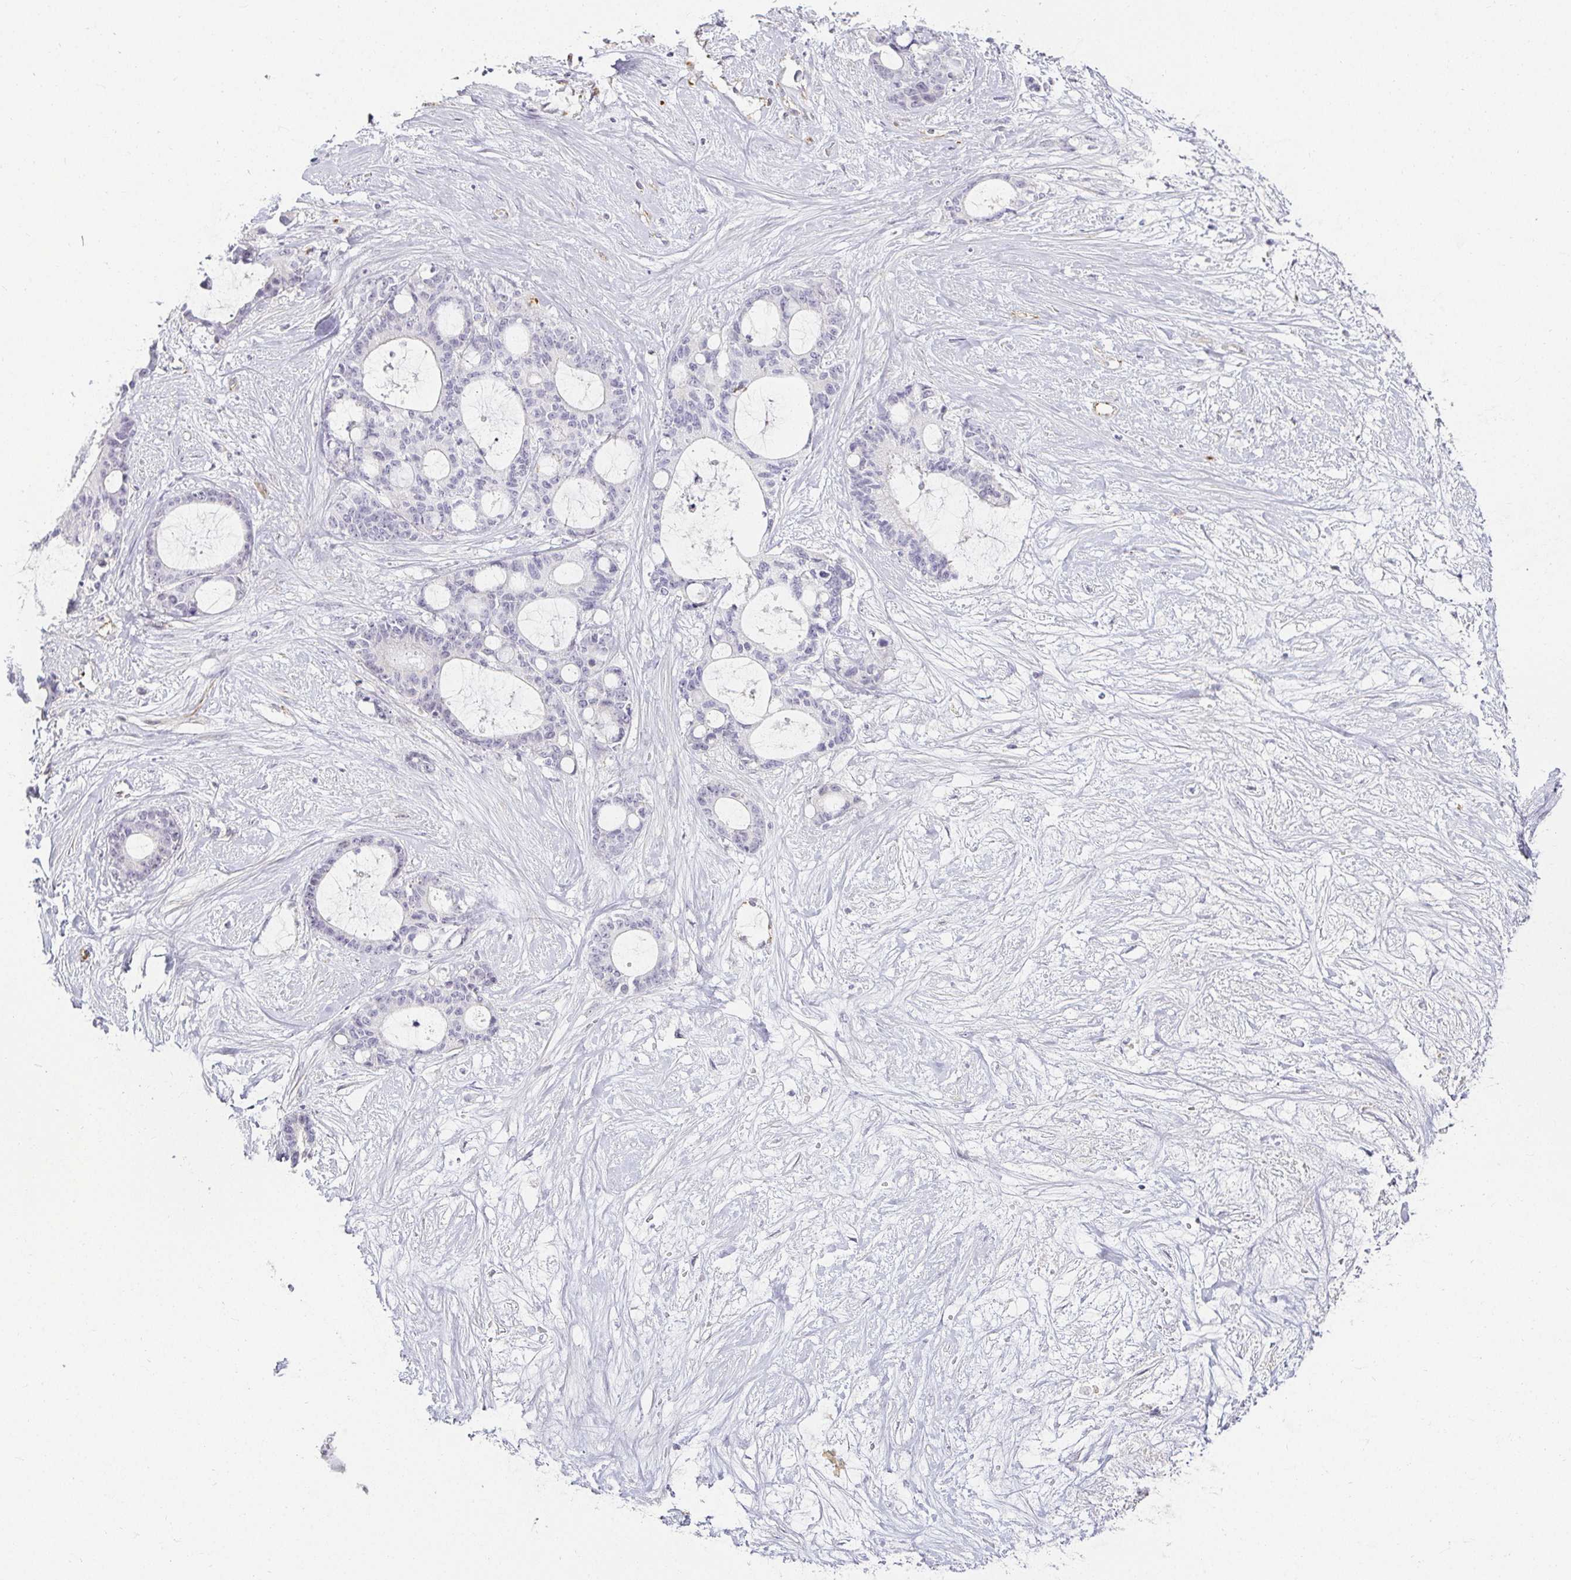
{"staining": {"intensity": "negative", "quantity": "none", "location": "none"}, "tissue": "liver cancer", "cell_type": "Tumor cells", "image_type": "cancer", "snomed": [{"axis": "morphology", "description": "Normal tissue, NOS"}, {"axis": "morphology", "description": "Cholangiocarcinoma"}, {"axis": "topography", "description": "Liver"}, {"axis": "topography", "description": "Peripheral nerve tissue"}], "caption": "Immunohistochemistry (IHC) micrograph of human cholangiocarcinoma (liver) stained for a protein (brown), which demonstrates no positivity in tumor cells.", "gene": "ACAN", "patient": {"sex": "female", "age": 73}}